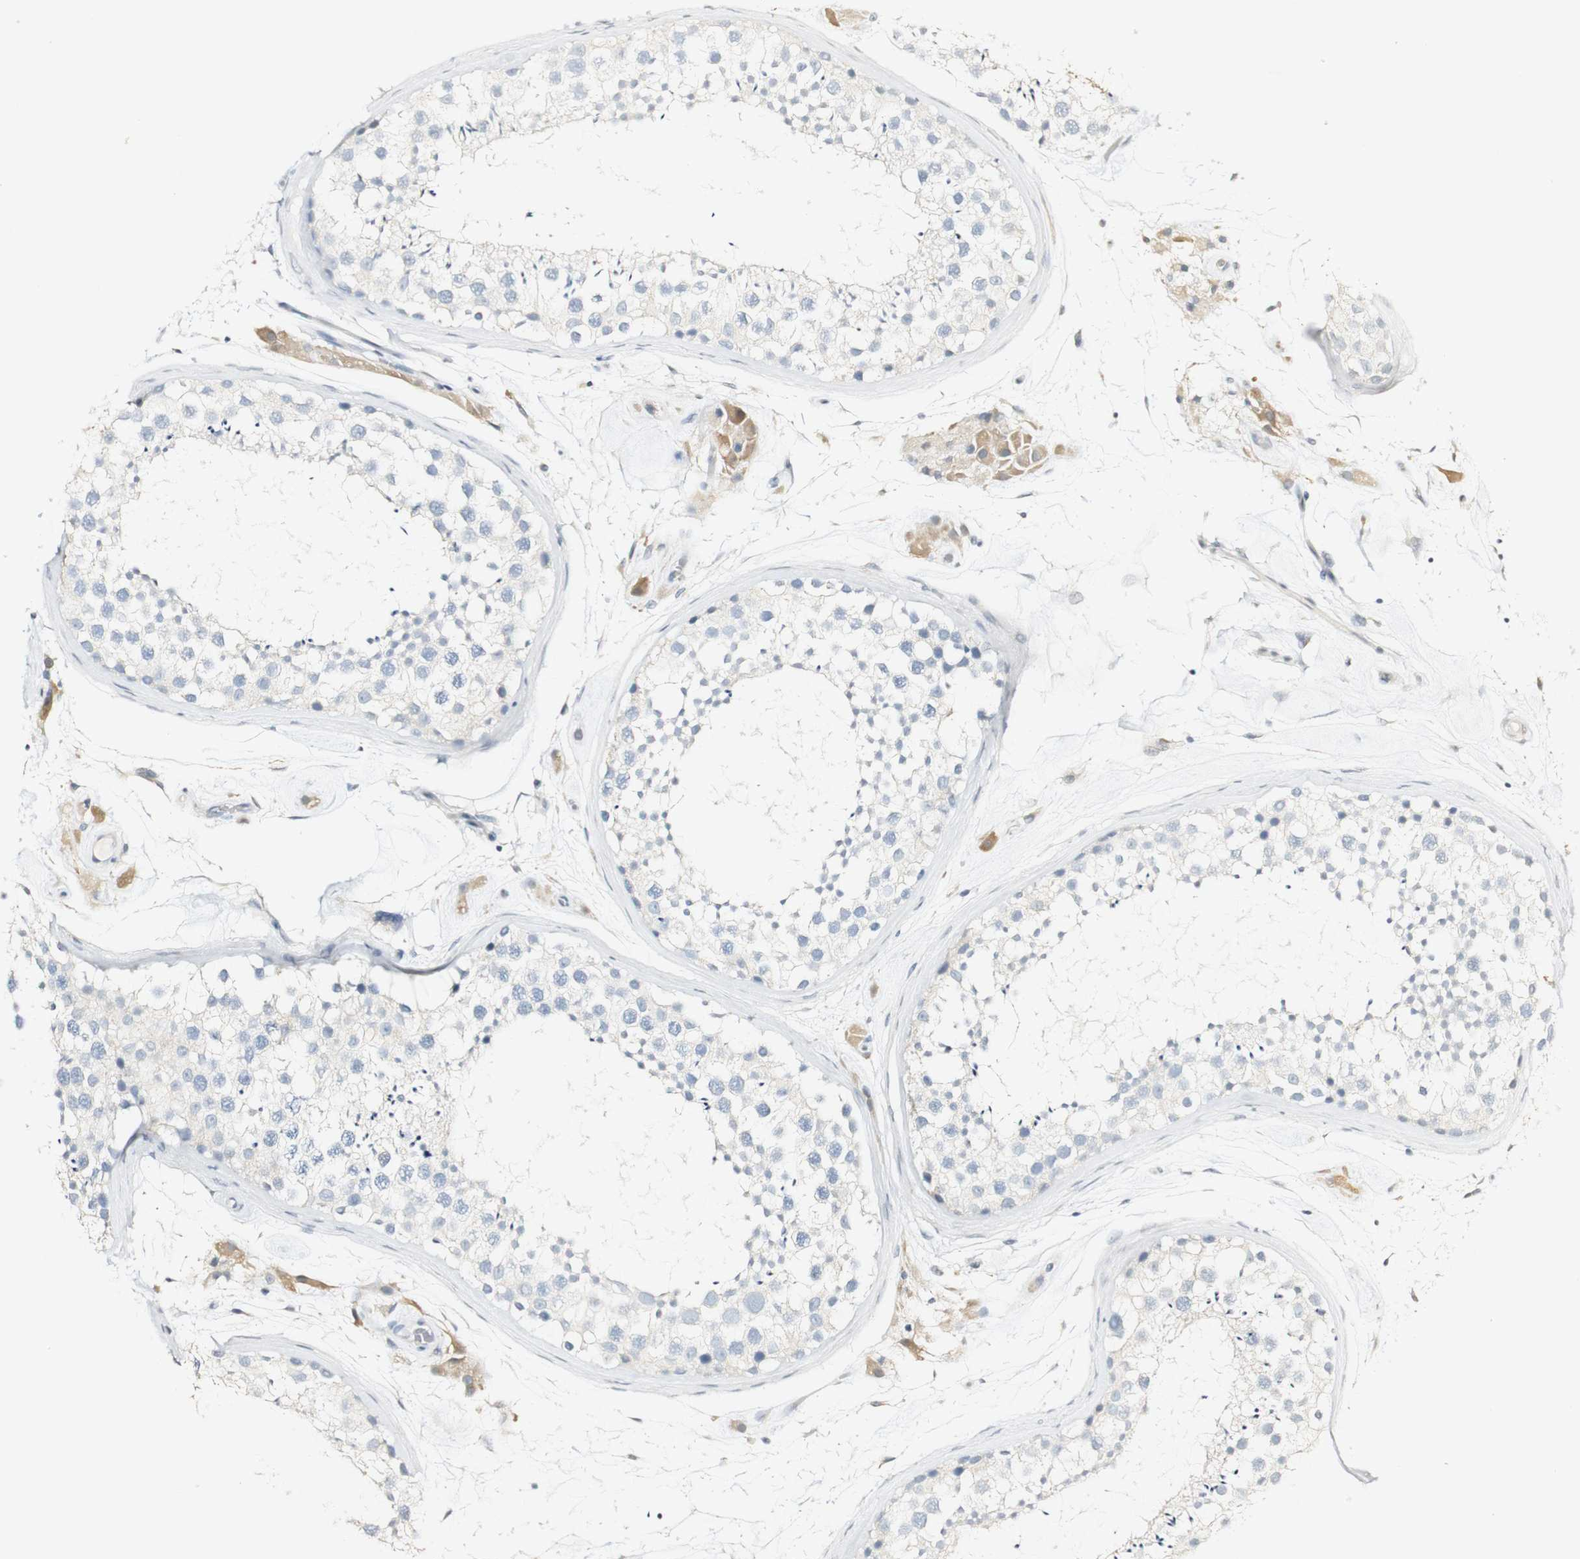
{"staining": {"intensity": "negative", "quantity": "none", "location": "none"}, "tissue": "testis", "cell_type": "Cells in seminiferous ducts", "image_type": "normal", "snomed": [{"axis": "morphology", "description": "Normal tissue, NOS"}, {"axis": "topography", "description": "Testis"}], "caption": "This is an IHC photomicrograph of unremarkable human testis. There is no expression in cells in seminiferous ducts.", "gene": "FMO3", "patient": {"sex": "male", "age": 46}}